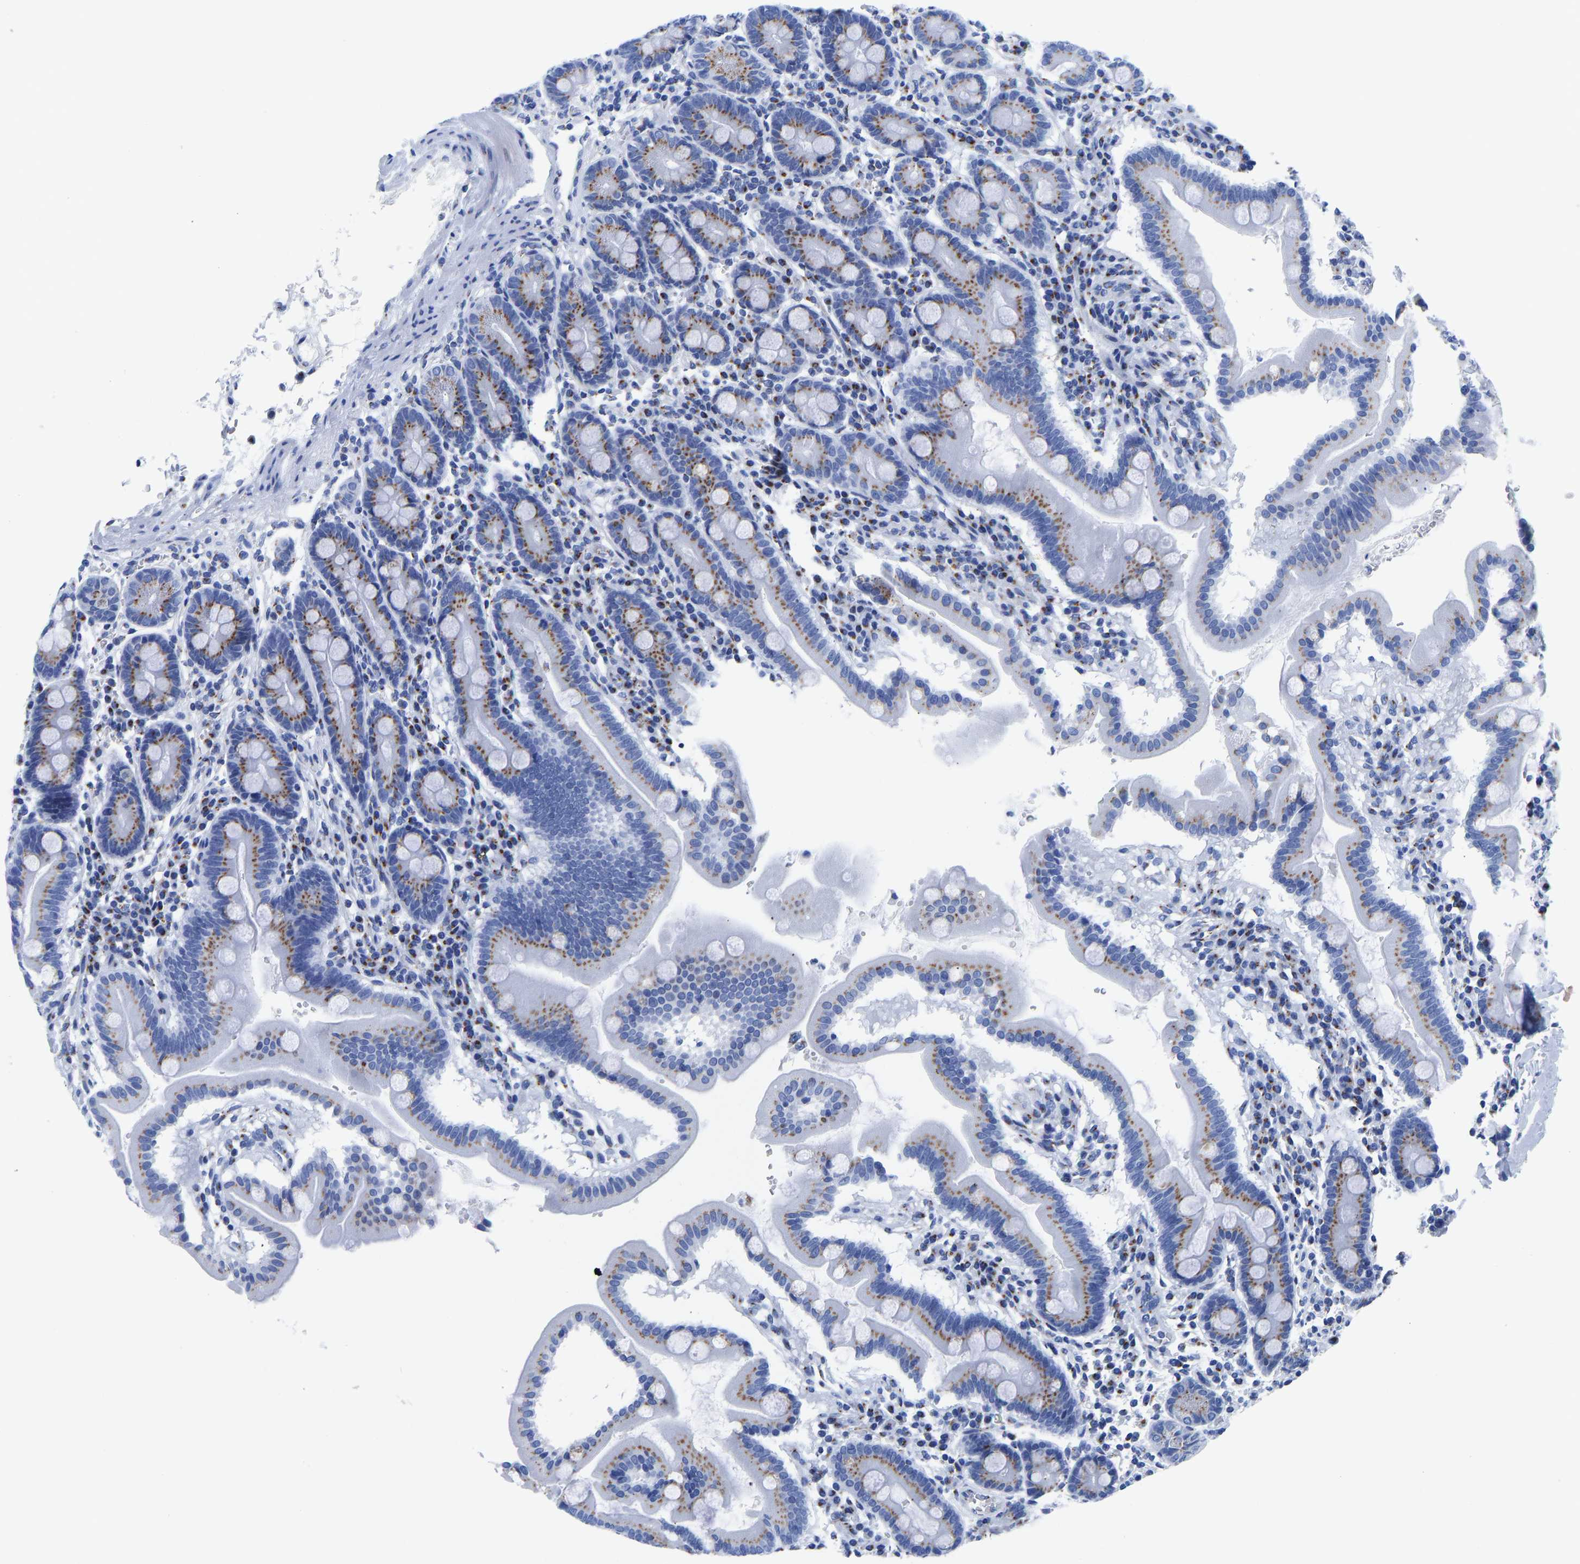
{"staining": {"intensity": "moderate", "quantity": ">75%", "location": "cytoplasmic/membranous"}, "tissue": "duodenum", "cell_type": "Glandular cells", "image_type": "normal", "snomed": [{"axis": "morphology", "description": "Normal tissue, NOS"}, {"axis": "topography", "description": "Duodenum"}], "caption": "This is an image of immunohistochemistry staining of unremarkable duodenum, which shows moderate staining in the cytoplasmic/membranous of glandular cells.", "gene": "TMEM87A", "patient": {"sex": "male", "age": 50}}